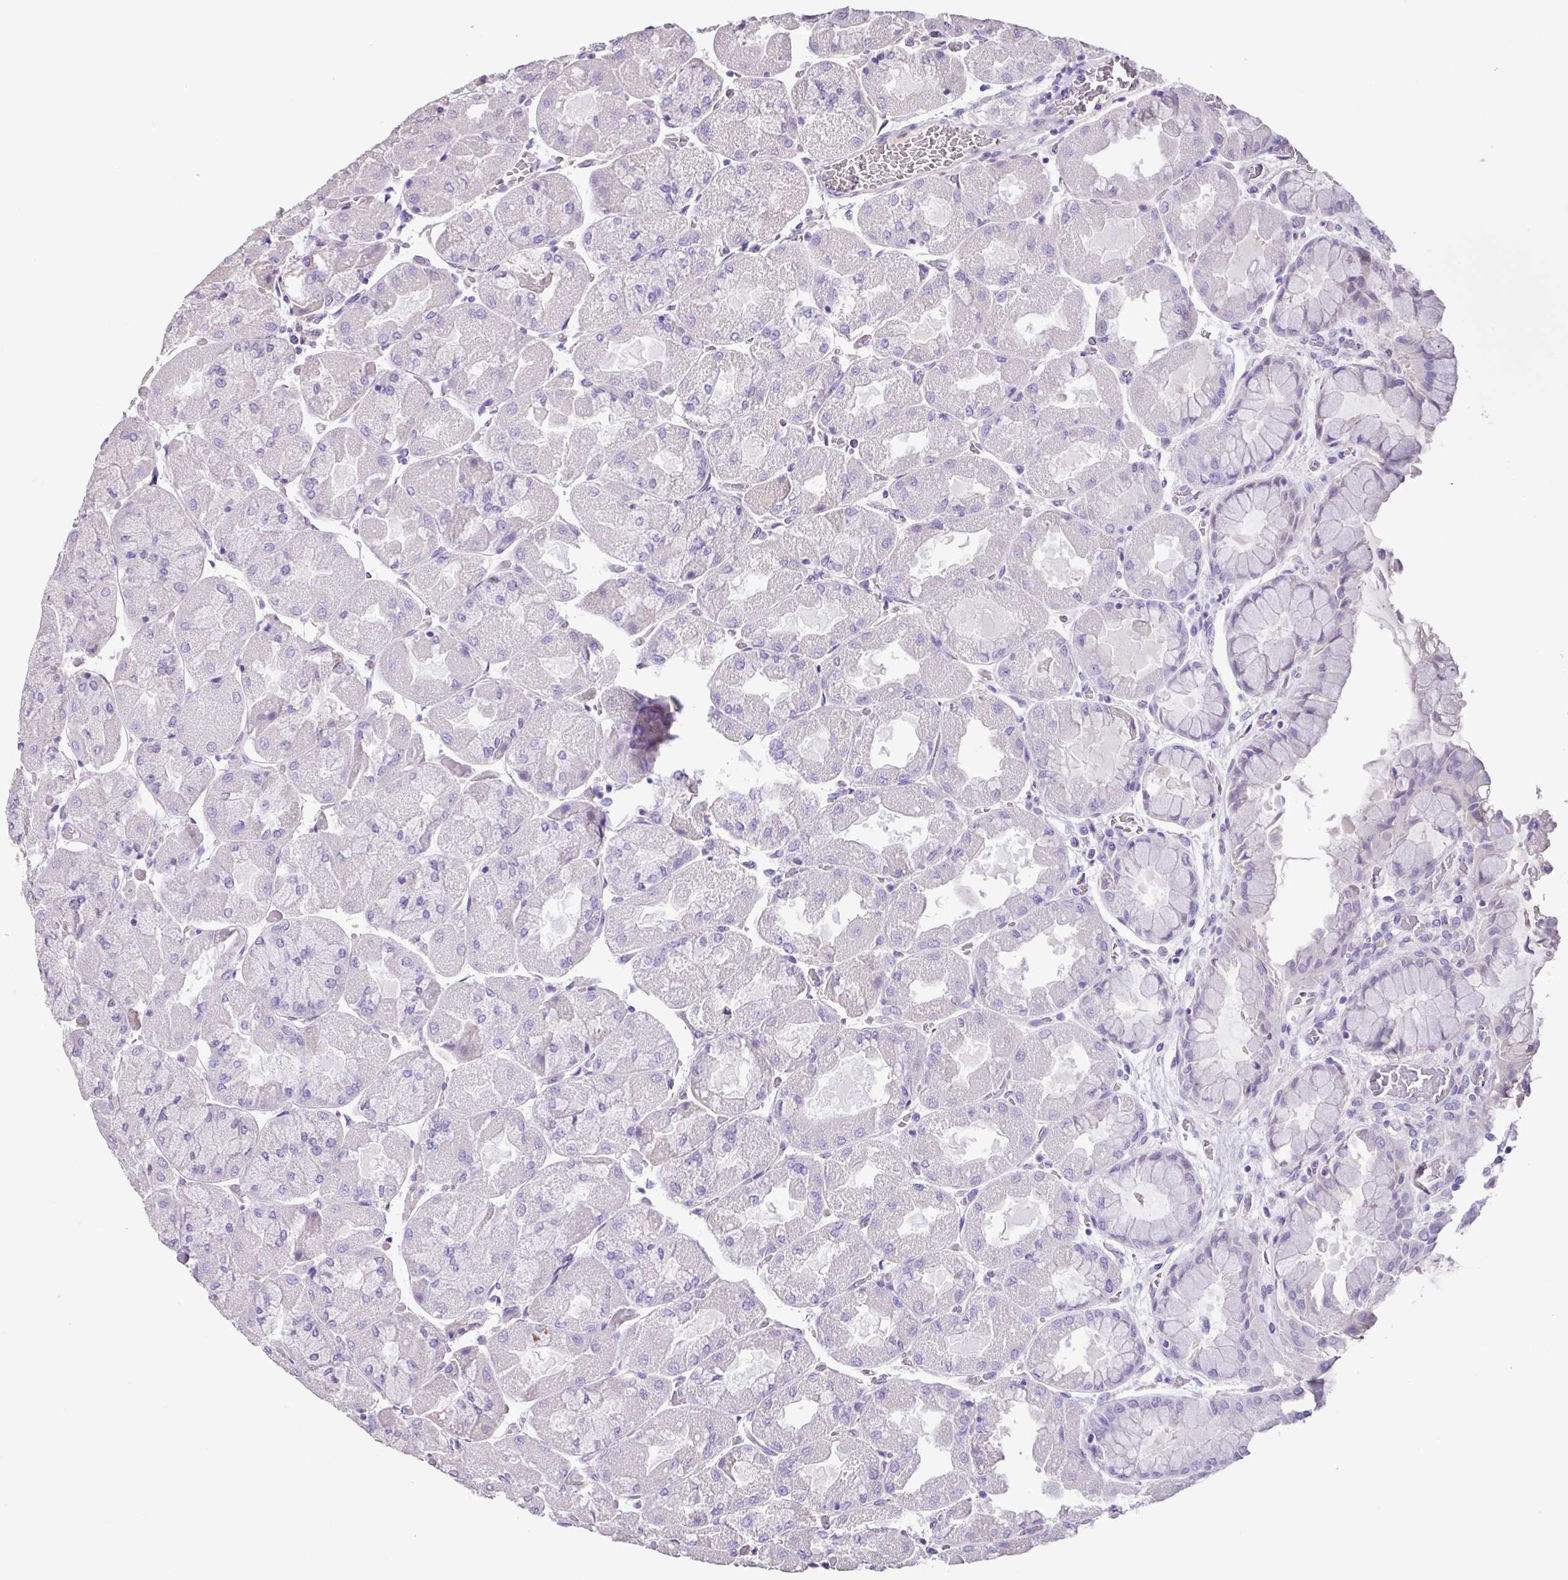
{"staining": {"intensity": "negative", "quantity": "none", "location": "none"}, "tissue": "stomach", "cell_type": "Glandular cells", "image_type": "normal", "snomed": [{"axis": "morphology", "description": "Normal tissue, NOS"}, {"axis": "topography", "description": "Stomach"}], "caption": "Immunohistochemical staining of benign human stomach displays no significant staining in glandular cells.", "gene": "ZG16", "patient": {"sex": "female", "age": 61}}